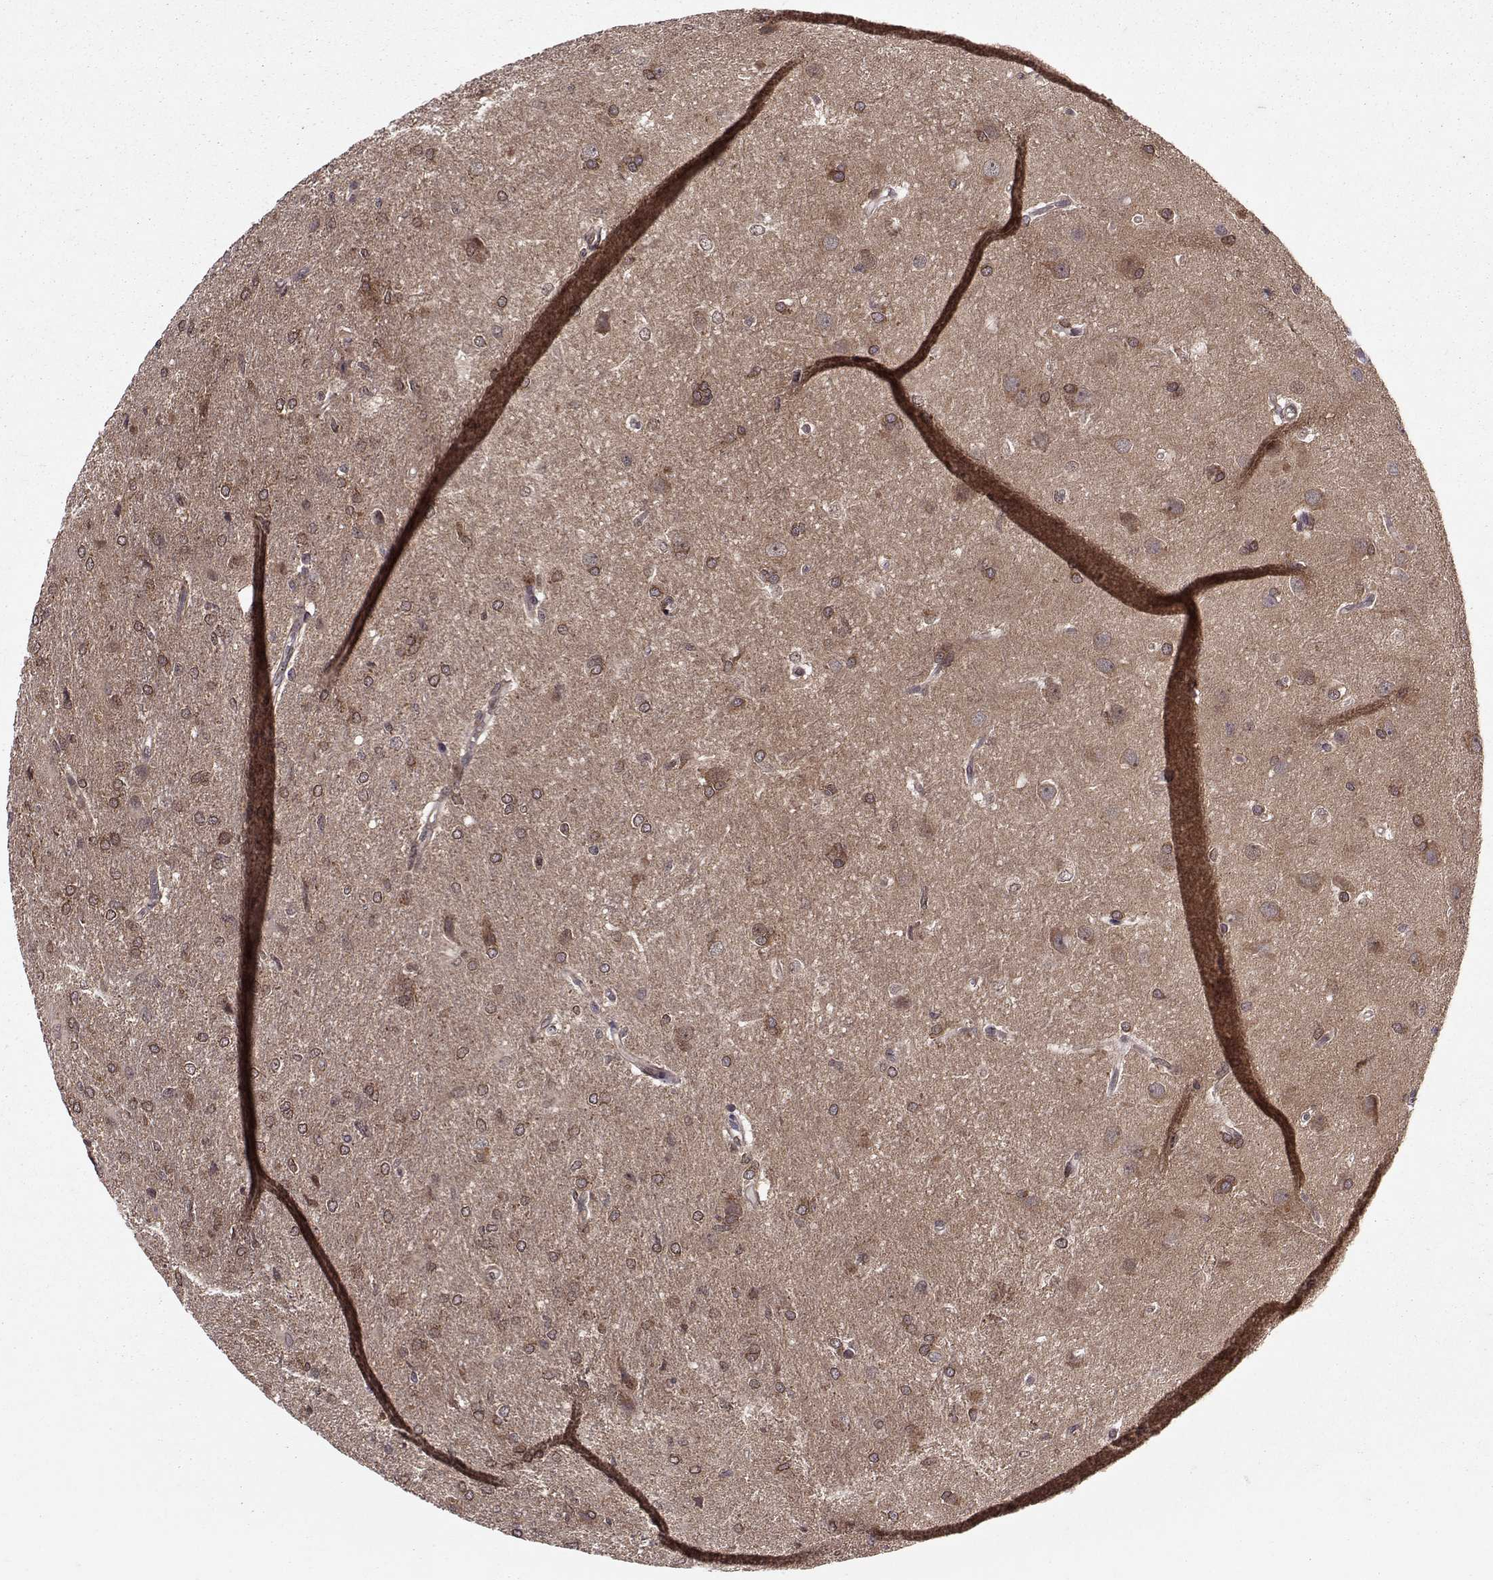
{"staining": {"intensity": "moderate", "quantity": "25%-75%", "location": "cytoplasmic/membranous"}, "tissue": "glioma", "cell_type": "Tumor cells", "image_type": "cancer", "snomed": [{"axis": "morphology", "description": "Glioma, malignant, High grade"}, {"axis": "topography", "description": "Brain"}], "caption": "This photomicrograph displays immunohistochemistry staining of glioma, with medium moderate cytoplasmic/membranous expression in approximately 25%-75% of tumor cells.", "gene": "PPP2R2A", "patient": {"sex": "male", "age": 68}}